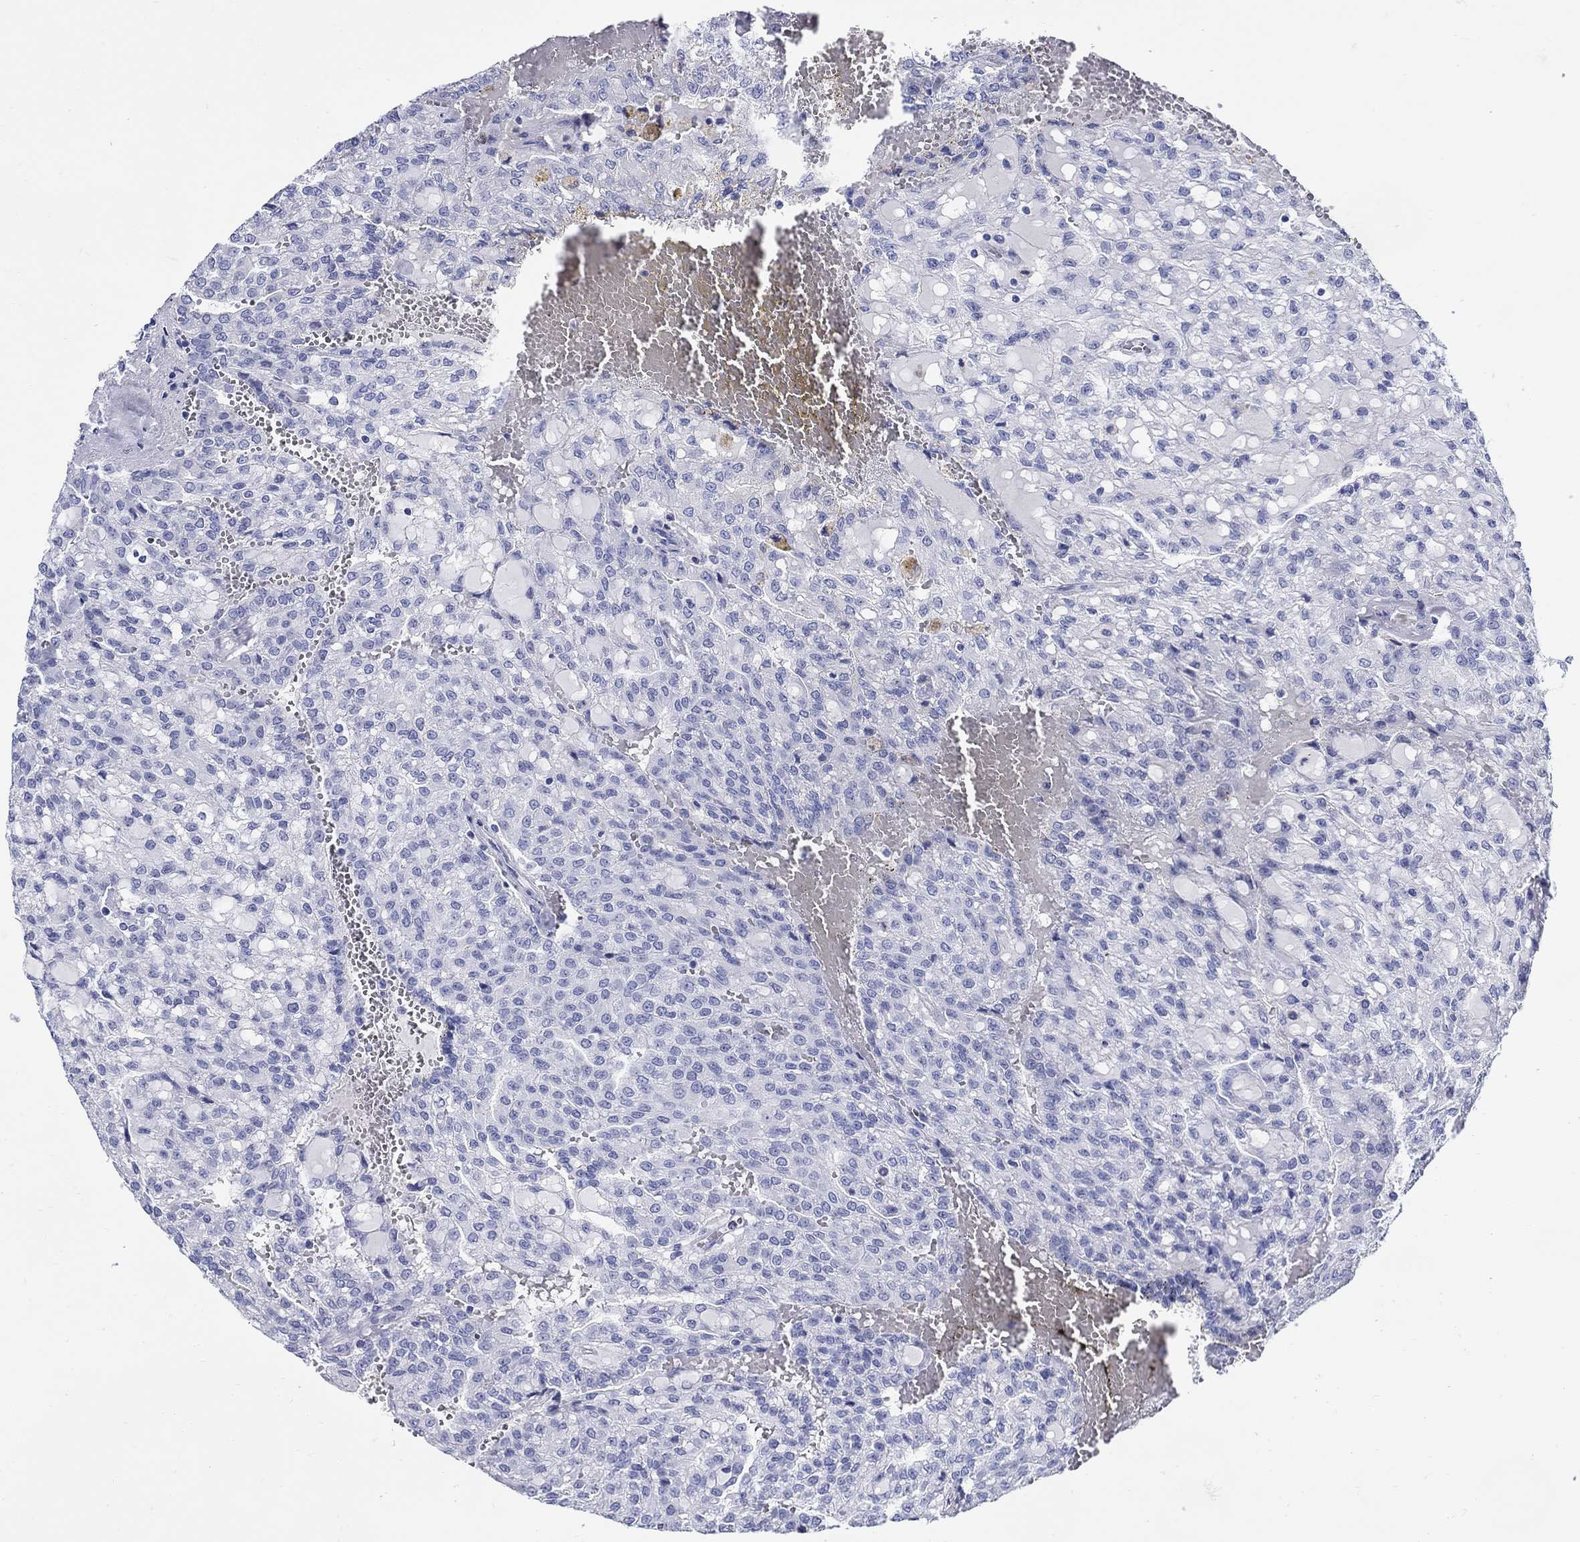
{"staining": {"intensity": "negative", "quantity": "none", "location": "none"}, "tissue": "renal cancer", "cell_type": "Tumor cells", "image_type": "cancer", "snomed": [{"axis": "morphology", "description": "Adenocarcinoma, NOS"}, {"axis": "topography", "description": "Kidney"}], "caption": "Tumor cells show no significant positivity in renal cancer (adenocarcinoma).", "gene": "CRYGS", "patient": {"sex": "male", "age": 63}}